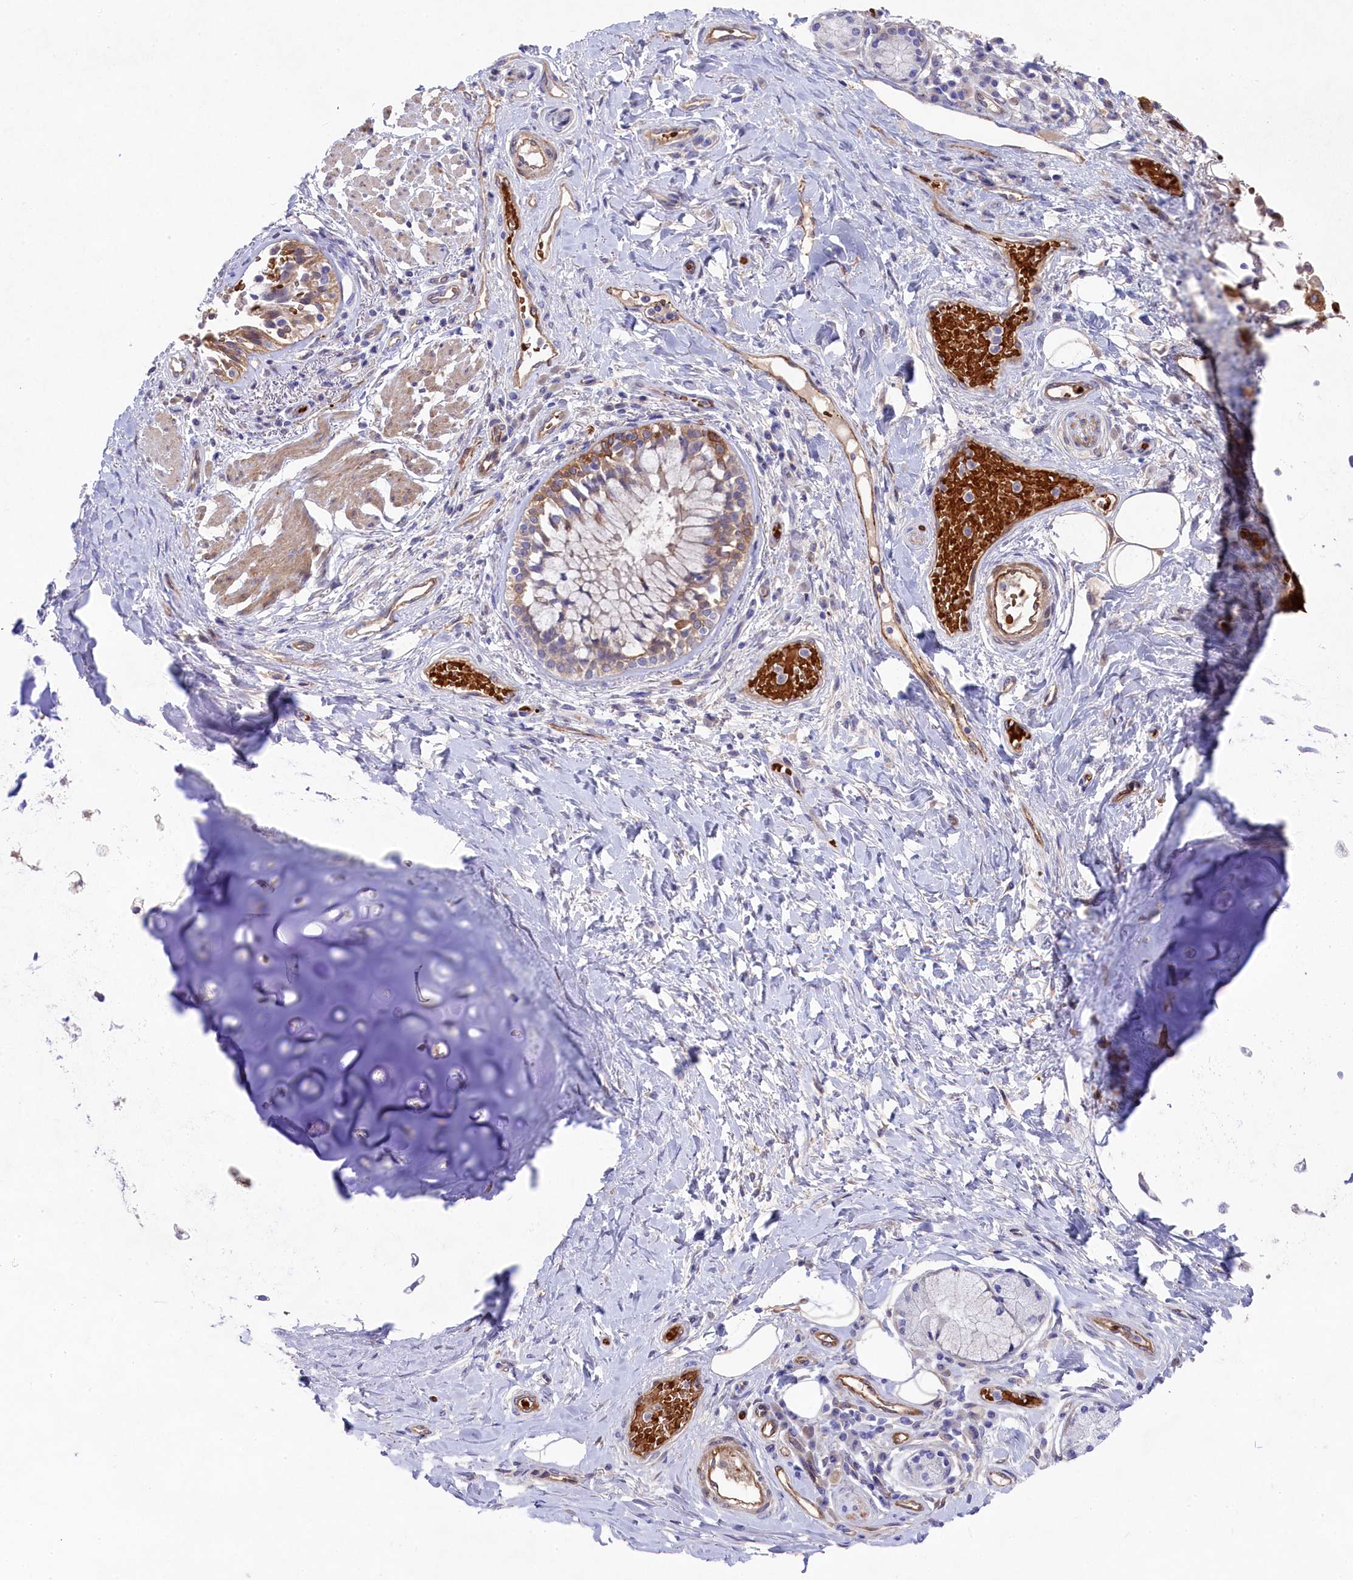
{"staining": {"intensity": "weak", "quantity": "25%-75%", "location": "cytoplasmic/membranous"}, "tissue": "adipose tissue", "cell_type": "Adipocytes", "image_type": "normal", "snomed": [{"axis": "morphology", "description": "Normal tissue, NOS"}, {"axis": "morphology", "description": "Squamous cell carcinoma, NOS"}, {"axis": "topography", "description": "Bronchus"}, {"axis": "topography", "description": "Lung"}], "caption": "Immunohistochemical staining of unremarkable human adipose tissue exhibits weak cytoplasmic/membranous protein staining in approximately 25%-75% of adipocytes. (IHC, brightfield microscopy, high magnification).", "gene": "LHFPL4", "patient": {"sex": "male", "age": 64}}